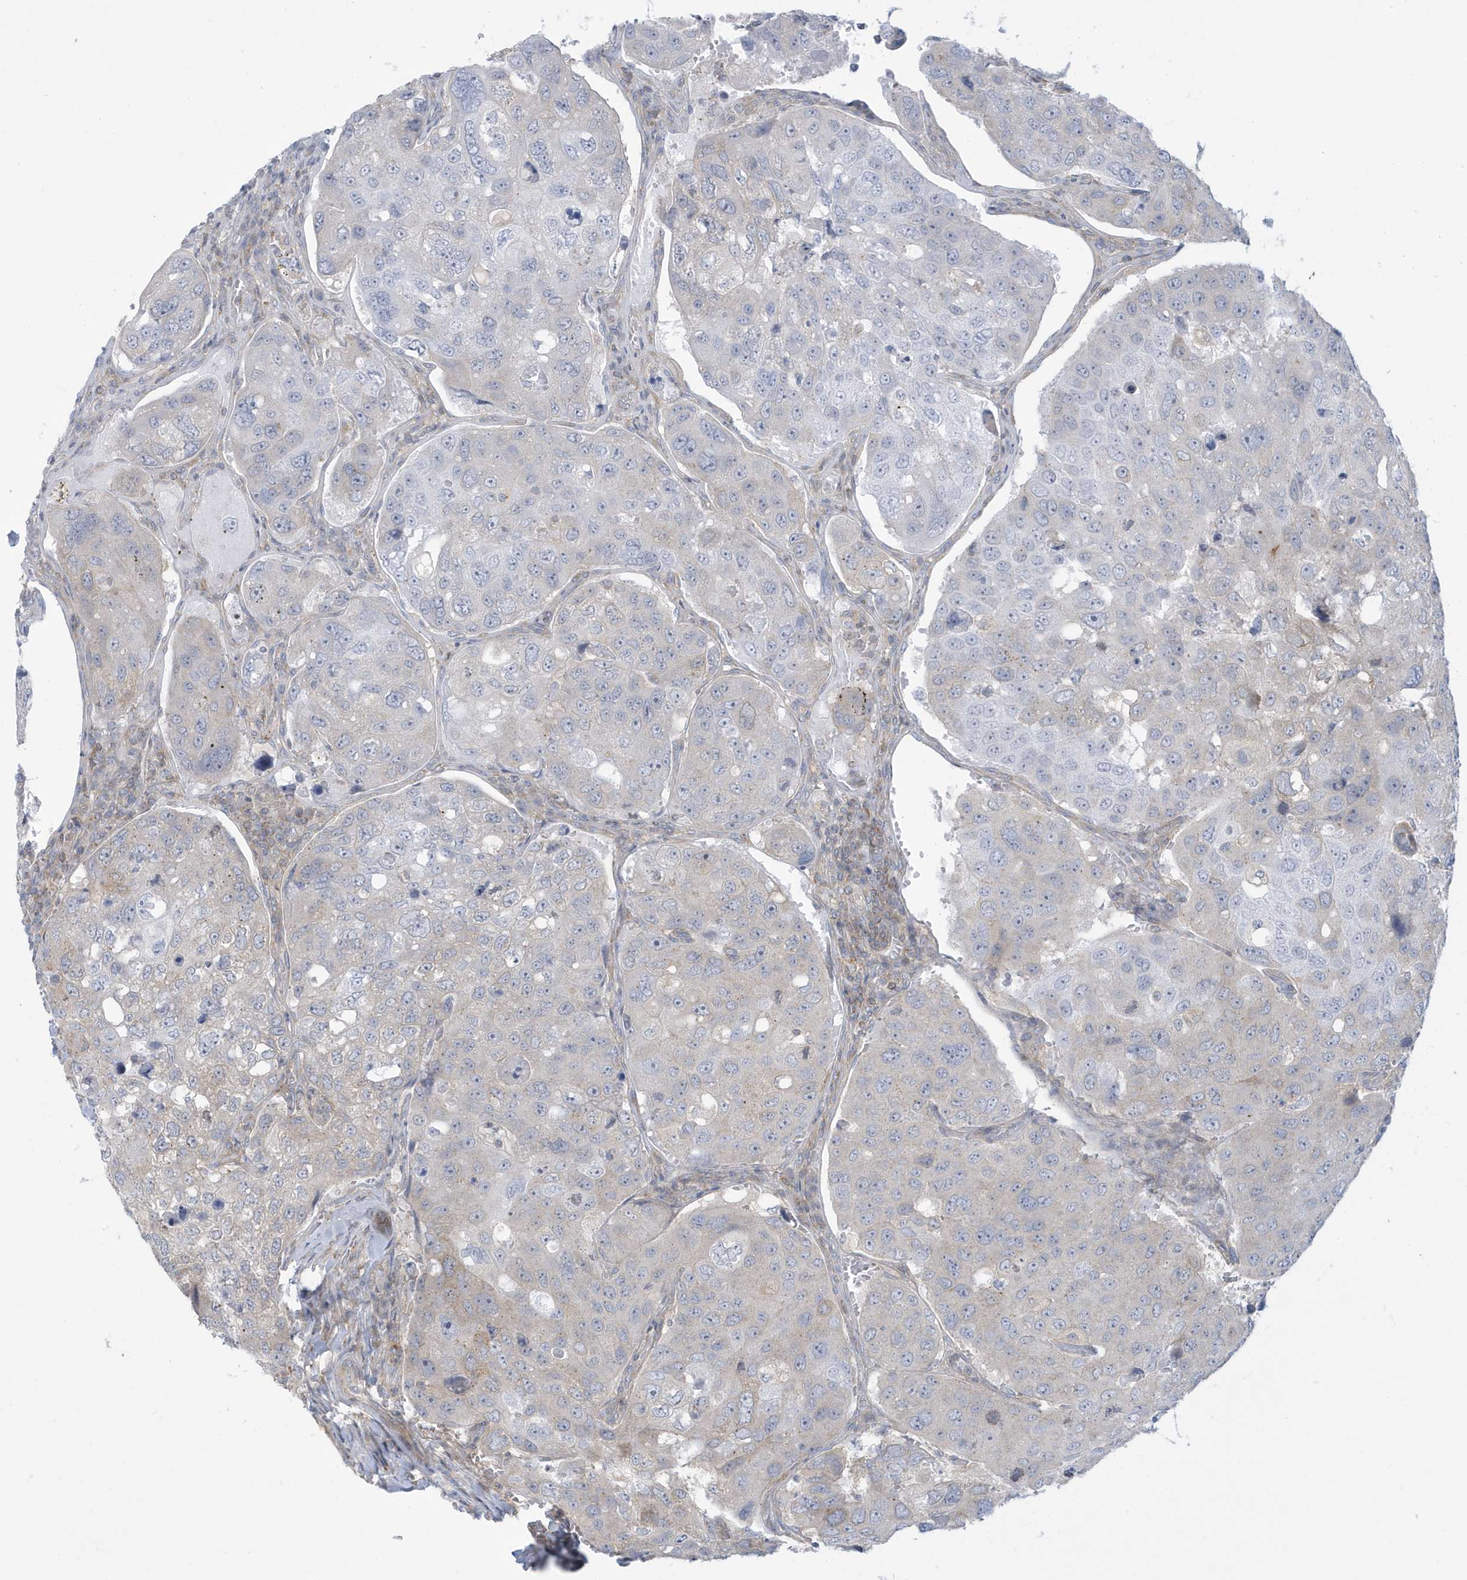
{"staining": {"intensity": "negative", "quantity": "none", "location": "none"}, "tissue": "urothelial cancer", "cell_type": "Tumor cells", "image_type": "cancer", "snomed": [{"axis": "morphology", "description": "Urothelial carcinoma, High grade"}, {"axis": "topography", "description": "Lymph node"}, {"axis": "topography", "description": "Urinary bladder"}], "caption": "Micrograph shows no protein expression in tumor cells of urothelial carcinoma (high-grade) tissue.", "gene": "SLAMF9", "patient": {"sex": "male", "age": 51}}